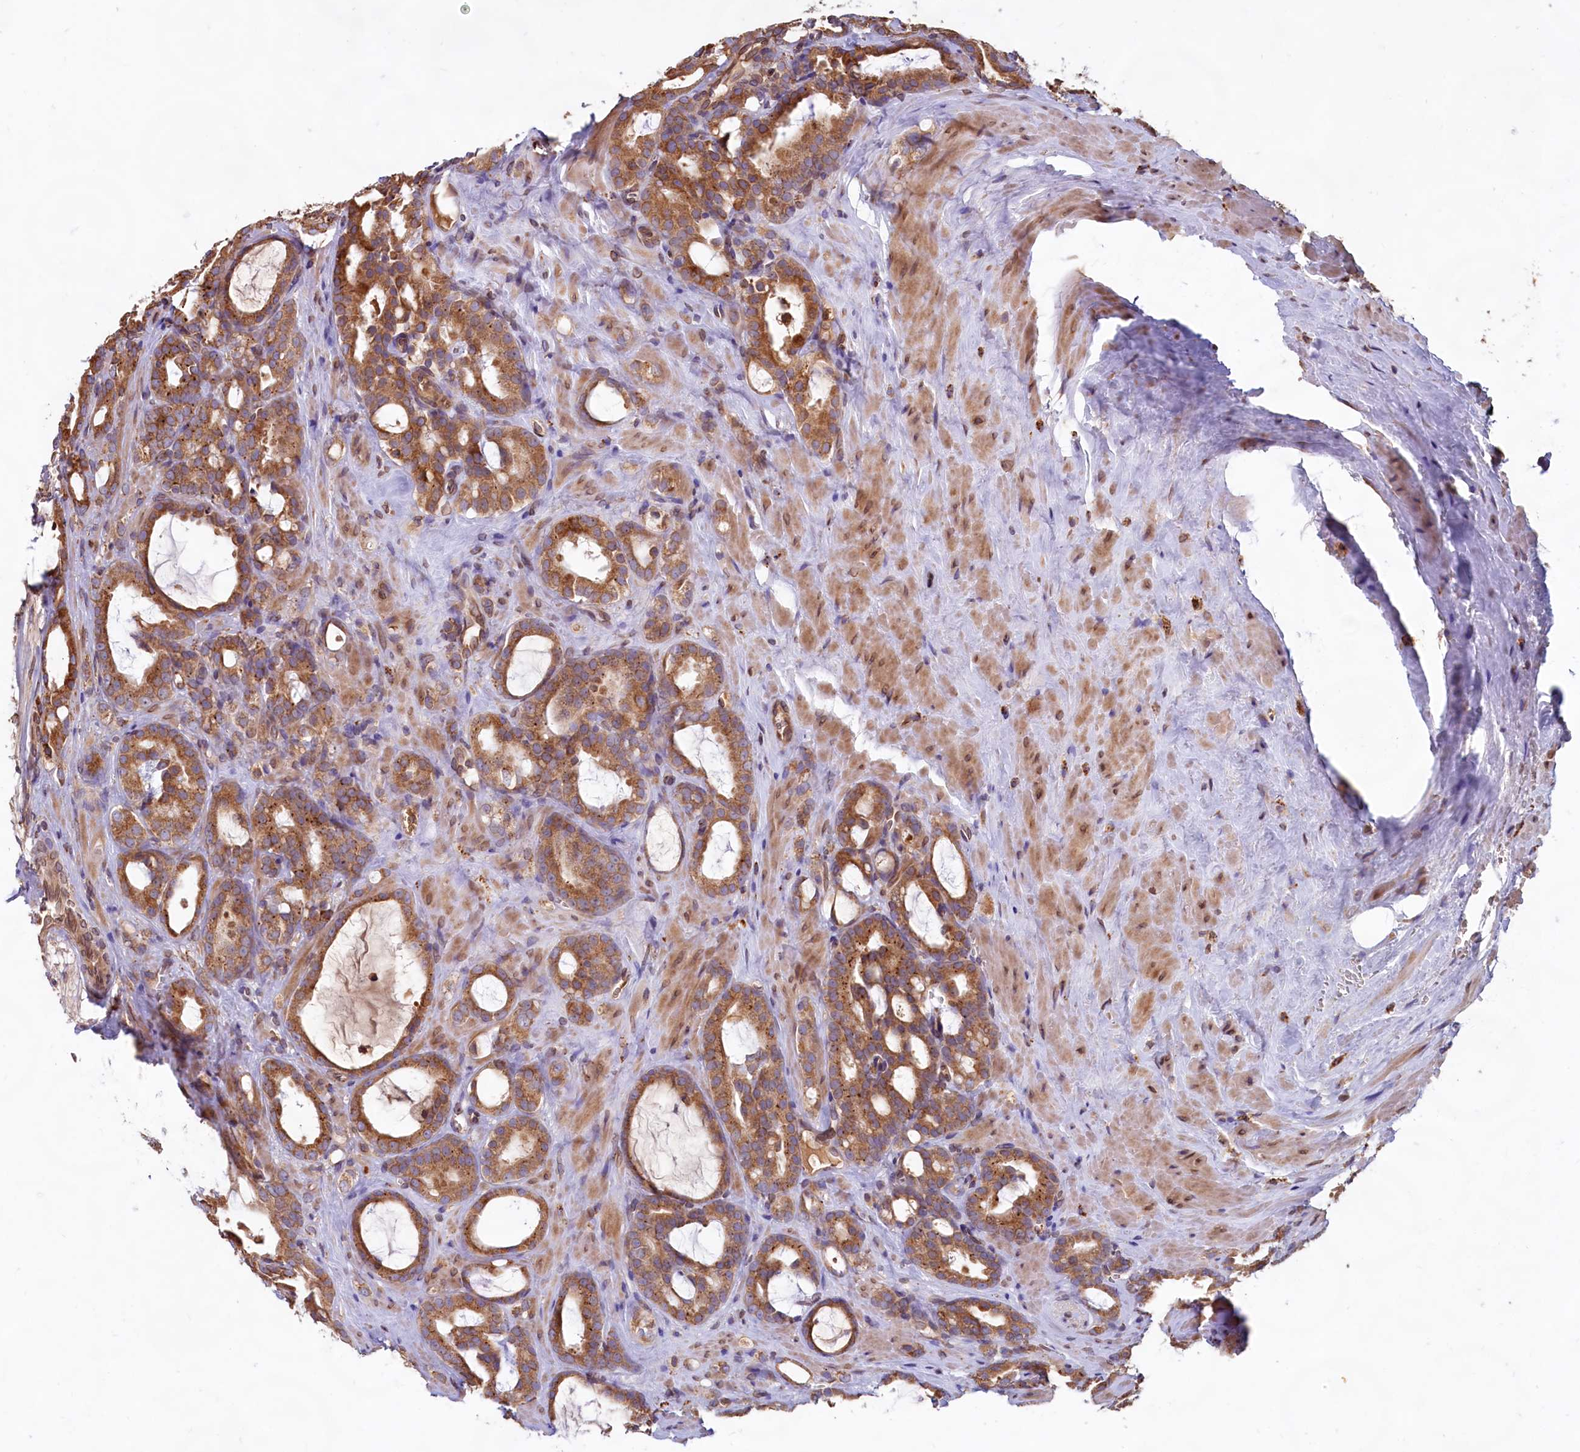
{"staining": {"intensity": "moderate", "quantity": ">75%", "location": "cytoplasmic/membranous"}, "tissue": "prostate cancer", "cell_type": "Tumor cells", "image_type": "cancer", "snomed": [{"axis": "morphology", "description": "Adenocarcinoma, High grade"}, {"axis": "topography", "description": "Prostate"}], "caption": "This is an image of immunohistochemistry (IHC) staining of prostate cancer (adenocarcinoma (high-grade)), which shows moderate staining in the cytoplasmic/membranous of tumor cells.", "gene": "TBC1D19", "patient": {"sex": "male", "age": 72}}